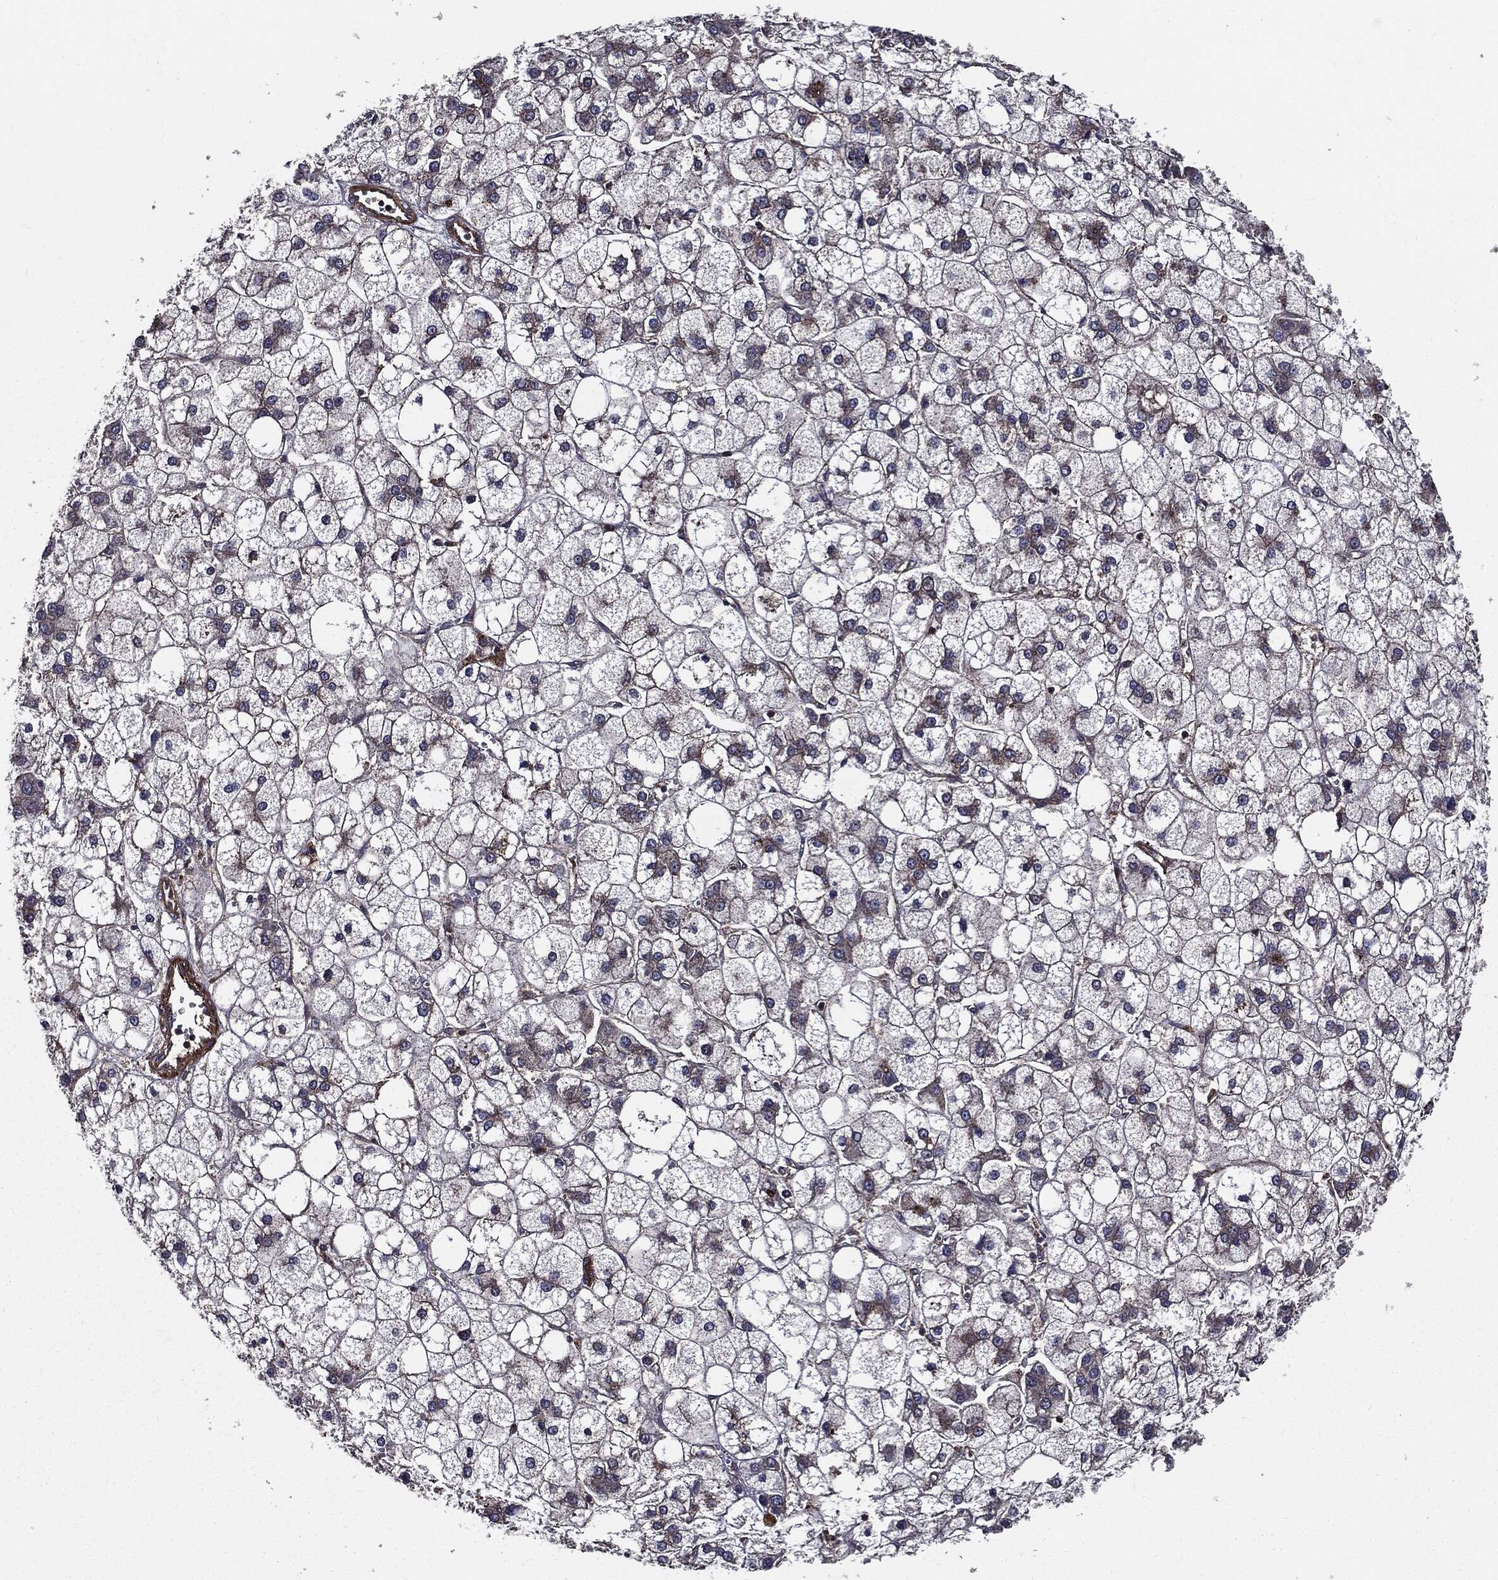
{"staining": {"intensity": "negative", "quantity": "none", "location": "none"}, "tissue": "liver cancer", "cell_type": "Tumor cells", "image_type": "cancer", "snomed": [{"axis": "morphology", "description": "Carcinoma, Hepatocellular, NOS"}, {"axis": "topography", "description": "Liver"}], "caption": "Human hepatocellular carcinoma (liver) stained for a protein using immunohistochemistry reveals no staining in tumor cells.", "gene": "PDCD6IP", "patient": {"sex": "male", "age": 73}}